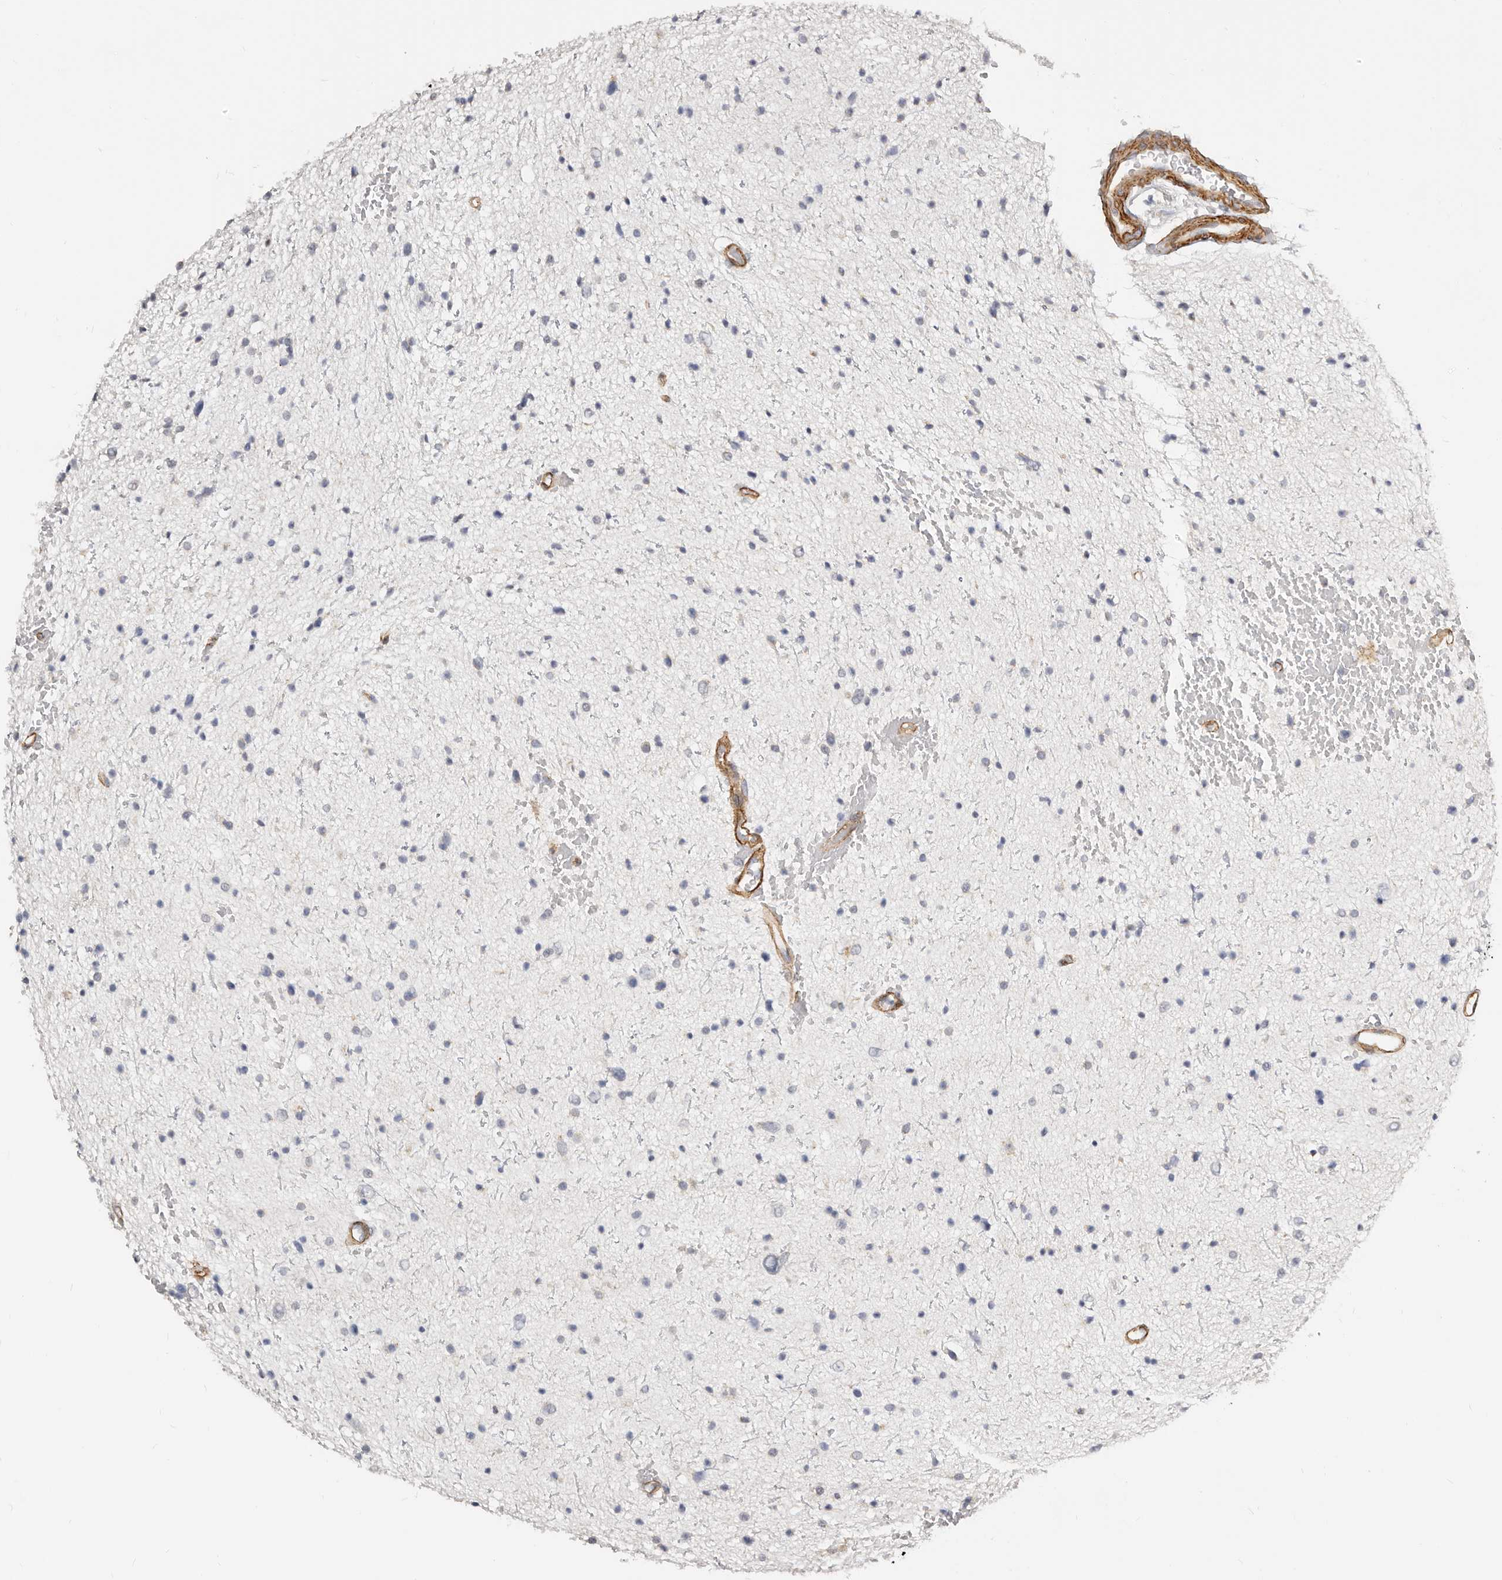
{"staining": {"intensity": "negative", "quantity": "none", "location": "none"}, "tissue": "glioma", "cell_type": "Tumor cells", "image_type": "cancer", "snomed": [{"axis": "morphology", "description": "Glioma, malignant, Low grade"}, {"axis": "topography", "description": "Brain"}], "caption": "An IHC photomicrograph of glioma is shown. There is no staining in tumor cells of glioma.", "gene": "RABAC1", "patient": {"sex": "female", "age": 37}}